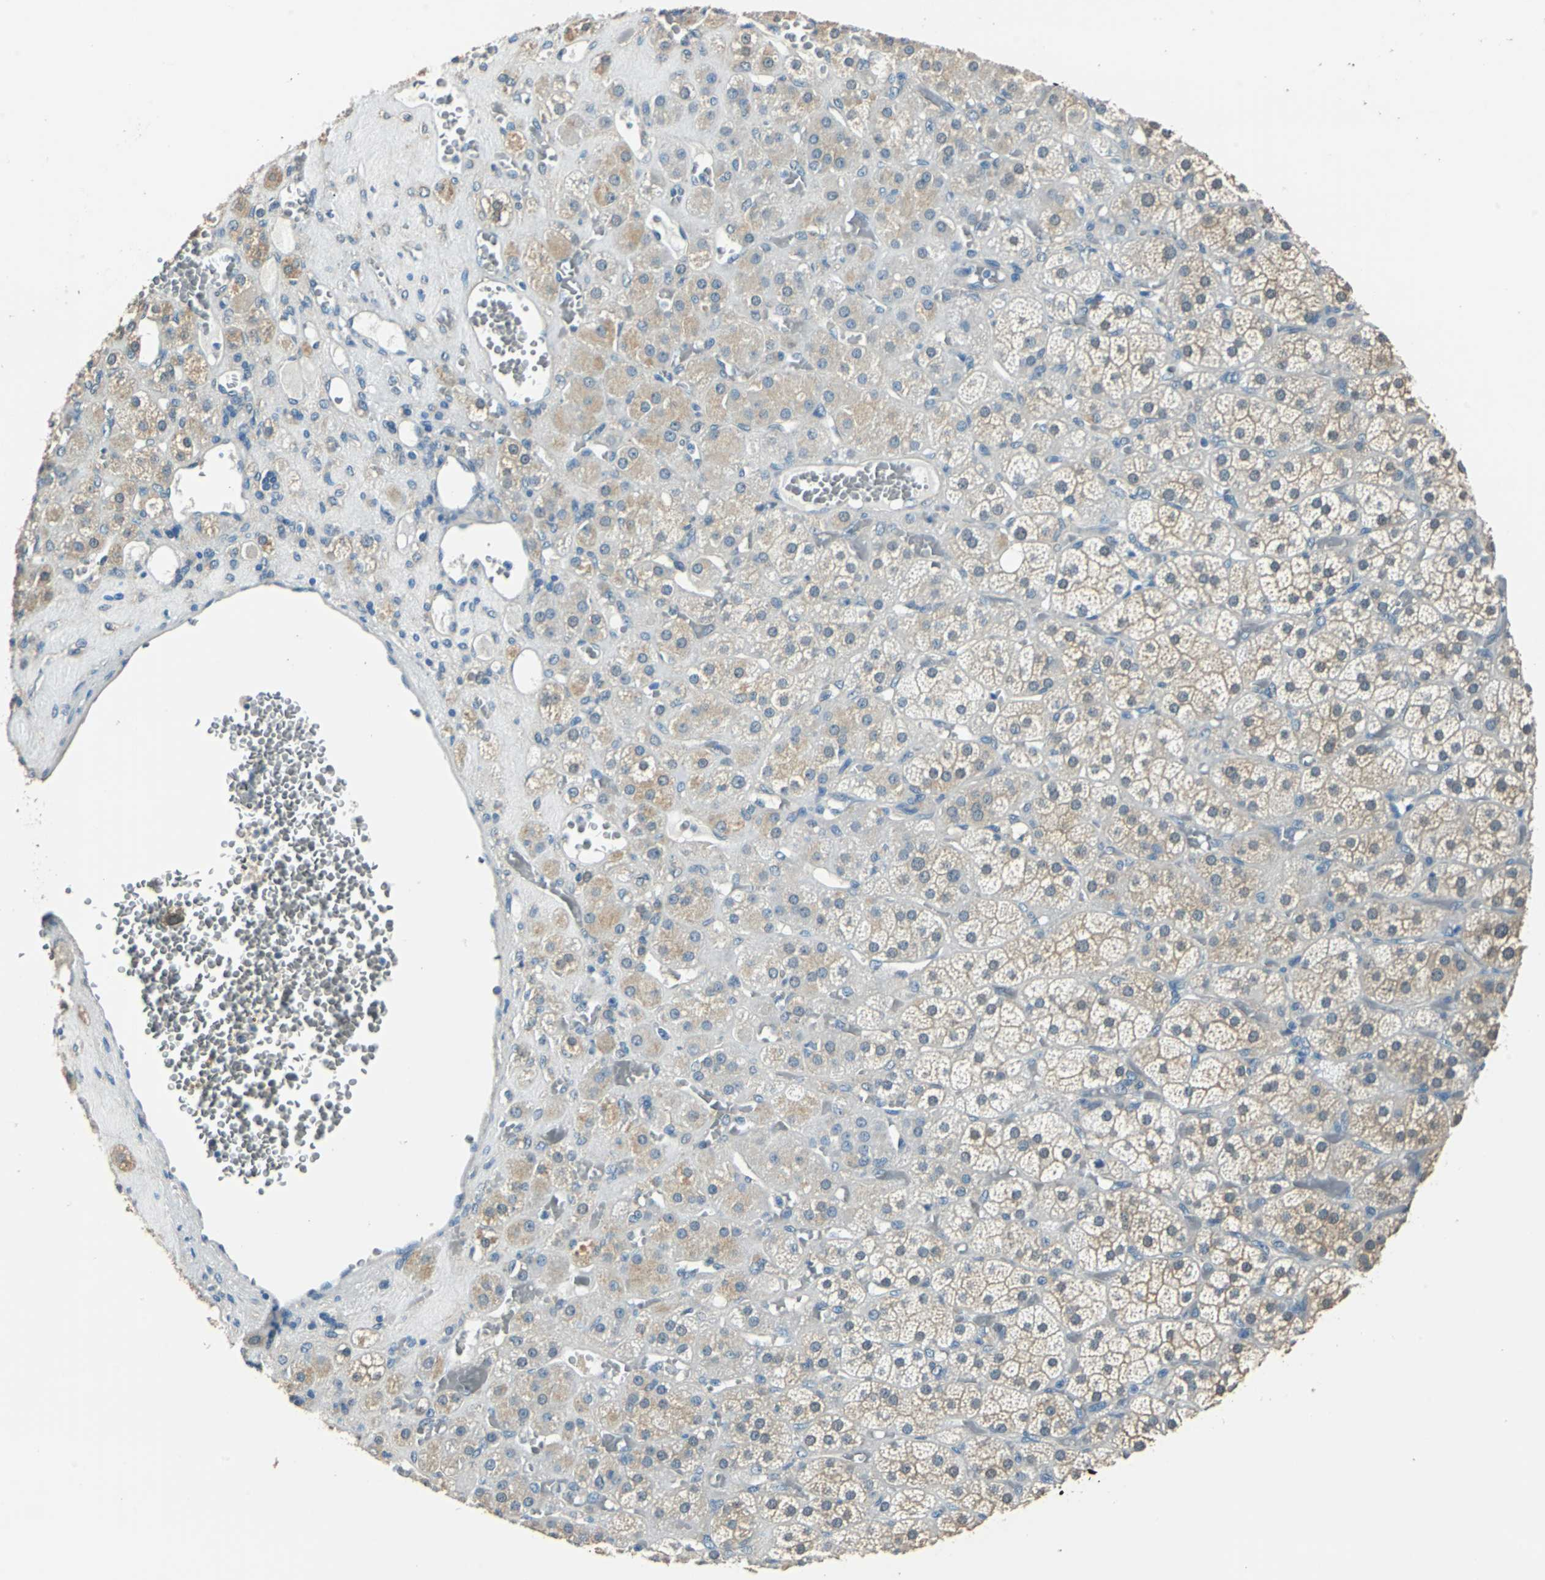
{"staining": {"intensity": "moderate", "quantity": ">75%", "location": "cytoplasmic/membranous"}, "tissue": "adrenal gland", "cell_type": "Glandular cells", "image_type": "normal", "snomed": [{"axis": "morphology", "description": "Normal tissue, NOS"}, {"axis": "topography", "description": "Adrenal gland"}], "caption": "Moderate cytoplasmic/membranous staining for a protein is appreciated in approximately >75% of glandular cells of unremarkable adrenal gland using immunohistochemistry (IHC).", "gene": "FKBP4", "patient": {"sex": "female", "age": 71}}